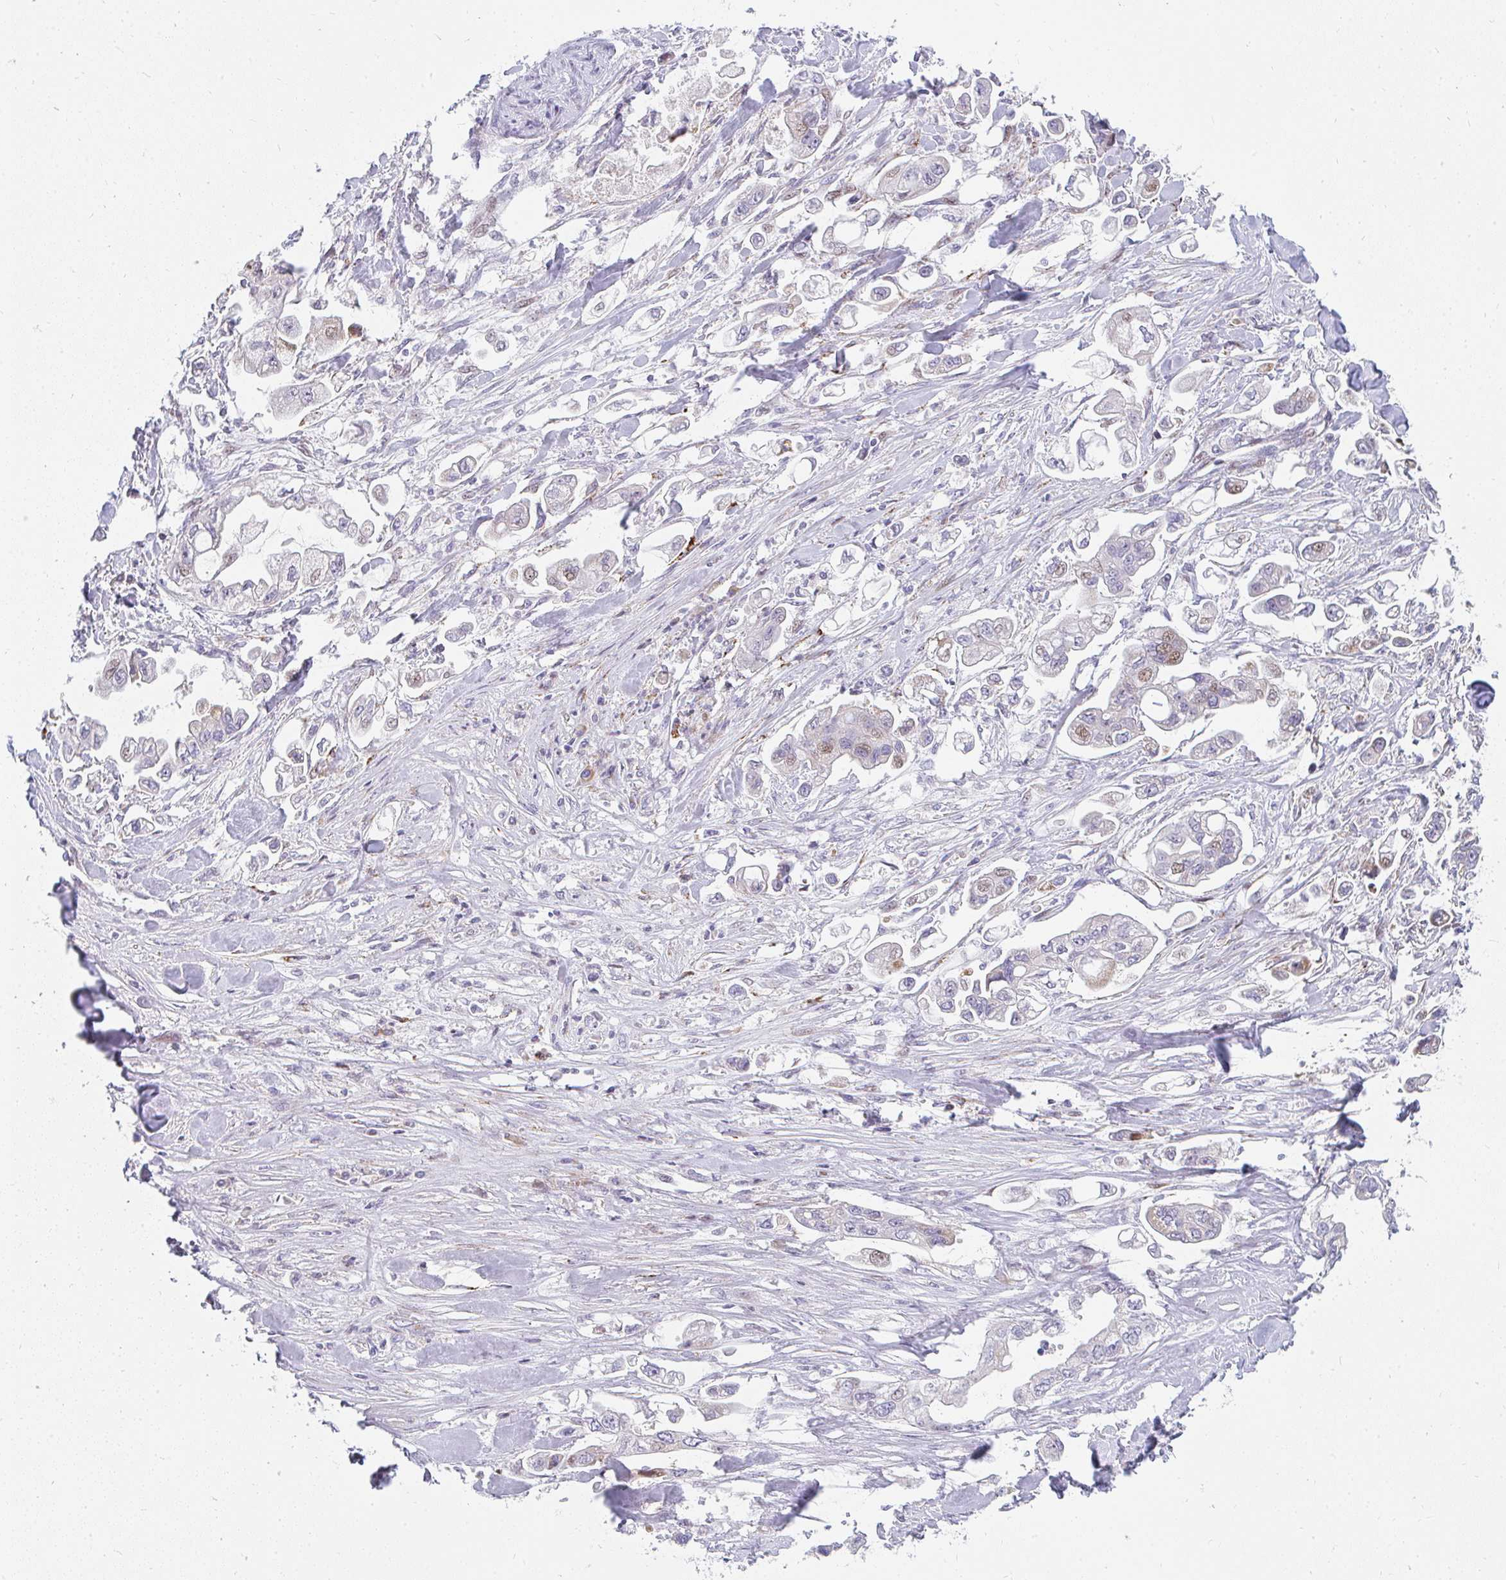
{"staining": {"intensity": "strong", "quantity": "<25%", "location": "cytoplasmic/membranous,nuclear"}, "tissue": "stomach cancer", "cell_type": "Tumor cells", "image_type": "cancer", "snomed": [{"axis": "morphology", "description": "Adenocarcinoma, NOS"}, {"axis": "topography", "description": "Stomach"}], "caption": "Immunohistochemical staining of human stomach adenocarcinoma demonstrates strong cytoplasmic/membranous and nuclear protein expression in approximately <25% of tumor cells.", "gene": "PLA2G5", "patient": {"sex": "male", "age": 62}}